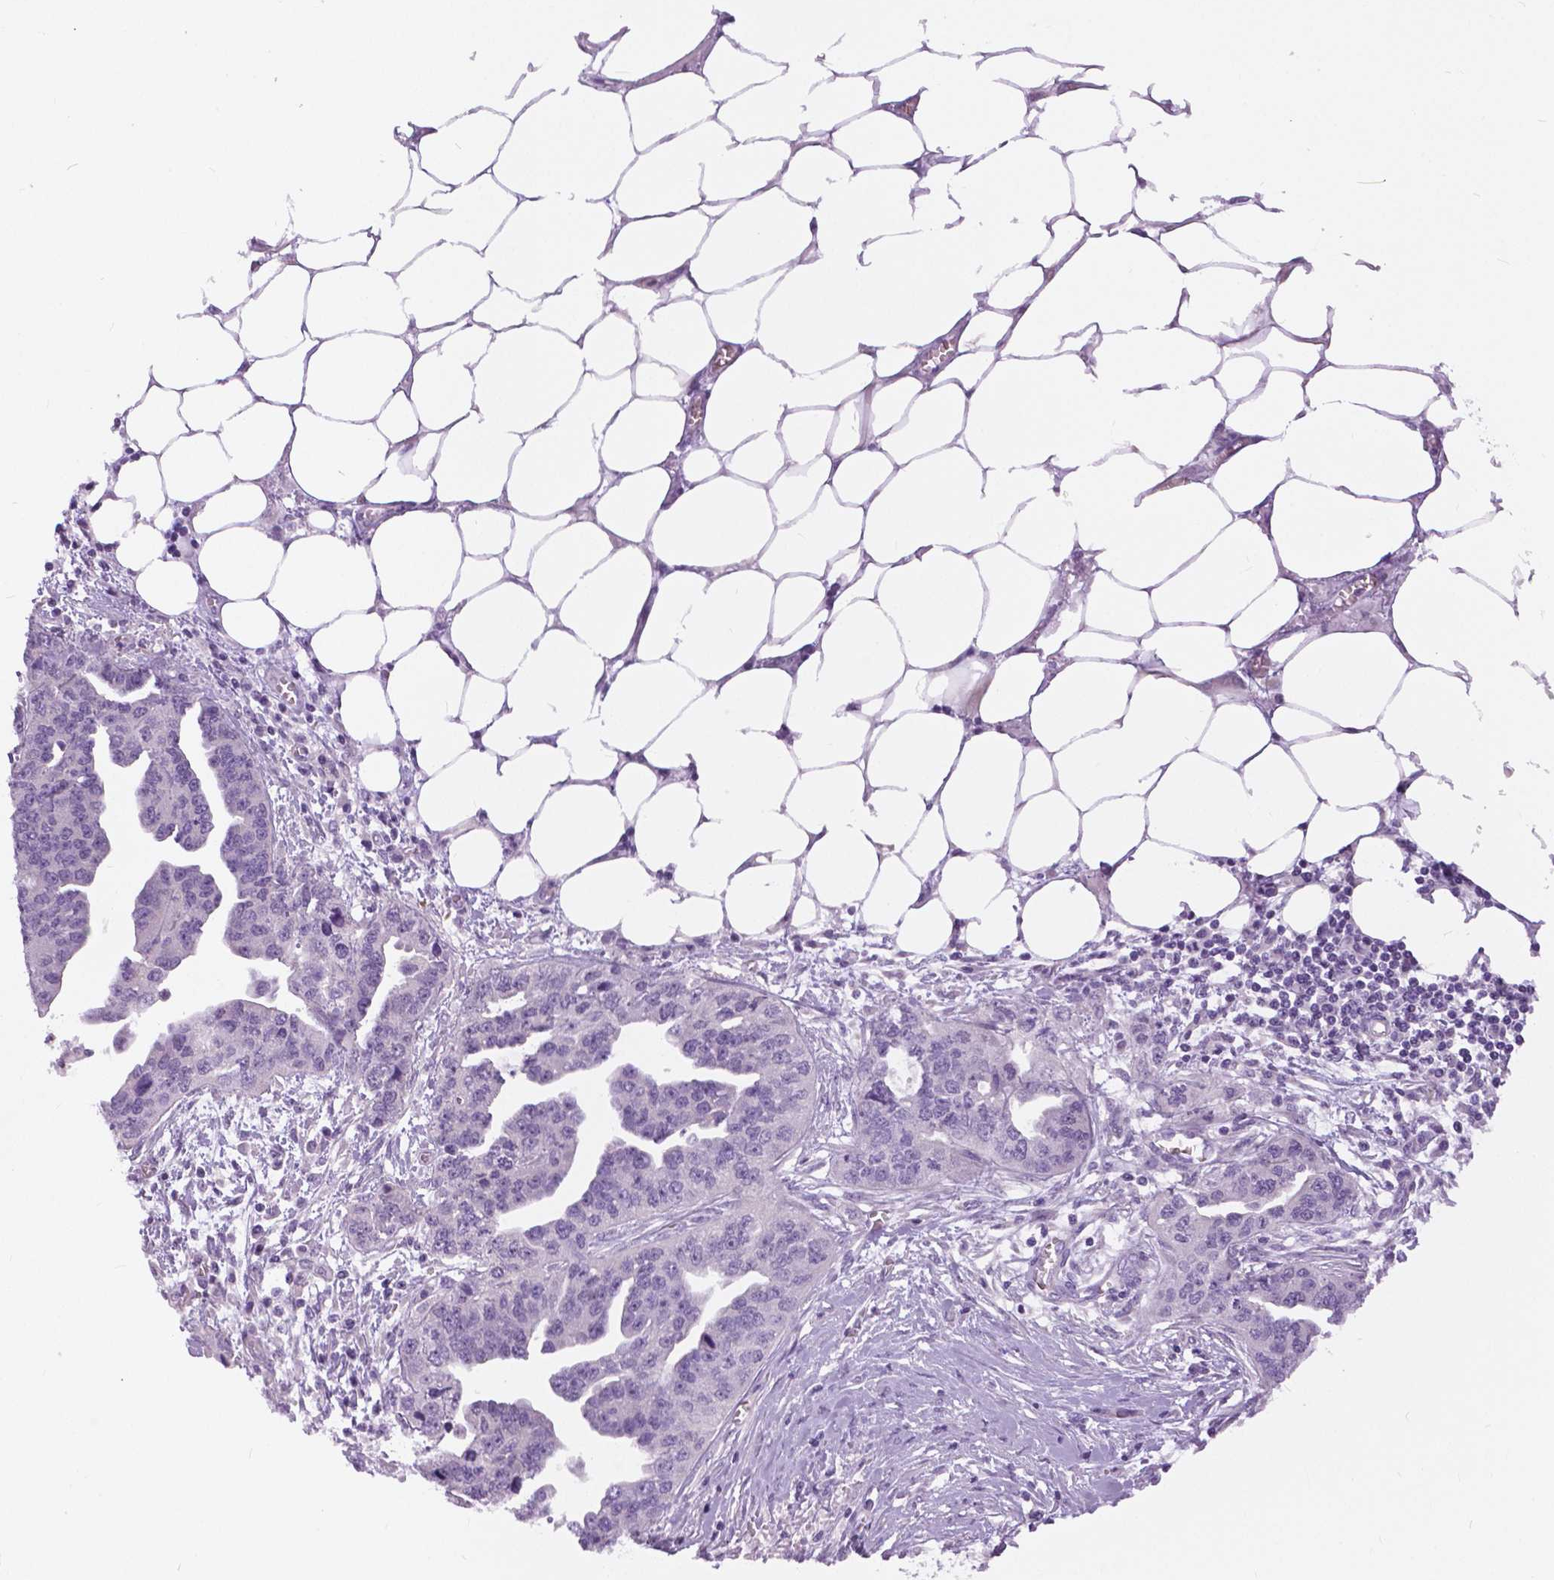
{"staining": {"intensity": "negative", "quantity": "none", "location": "none"}, "tissue": "ovarian cancer", "cell_type": "Tumor cells", "image_type": "cancer", "snomed": [{"axis": "morphology", "description": "Cystadenocarcinoma, serous, NOS"}, {"axis": "topography", "description": "Ovary"}], "caption": "IHC micrograph of human ovarian cancer stained for a protein (brown), which shows no staining in tumor cells.", "gene": "TP53TG5", "patient": {"sex": "female", "age": 75}}